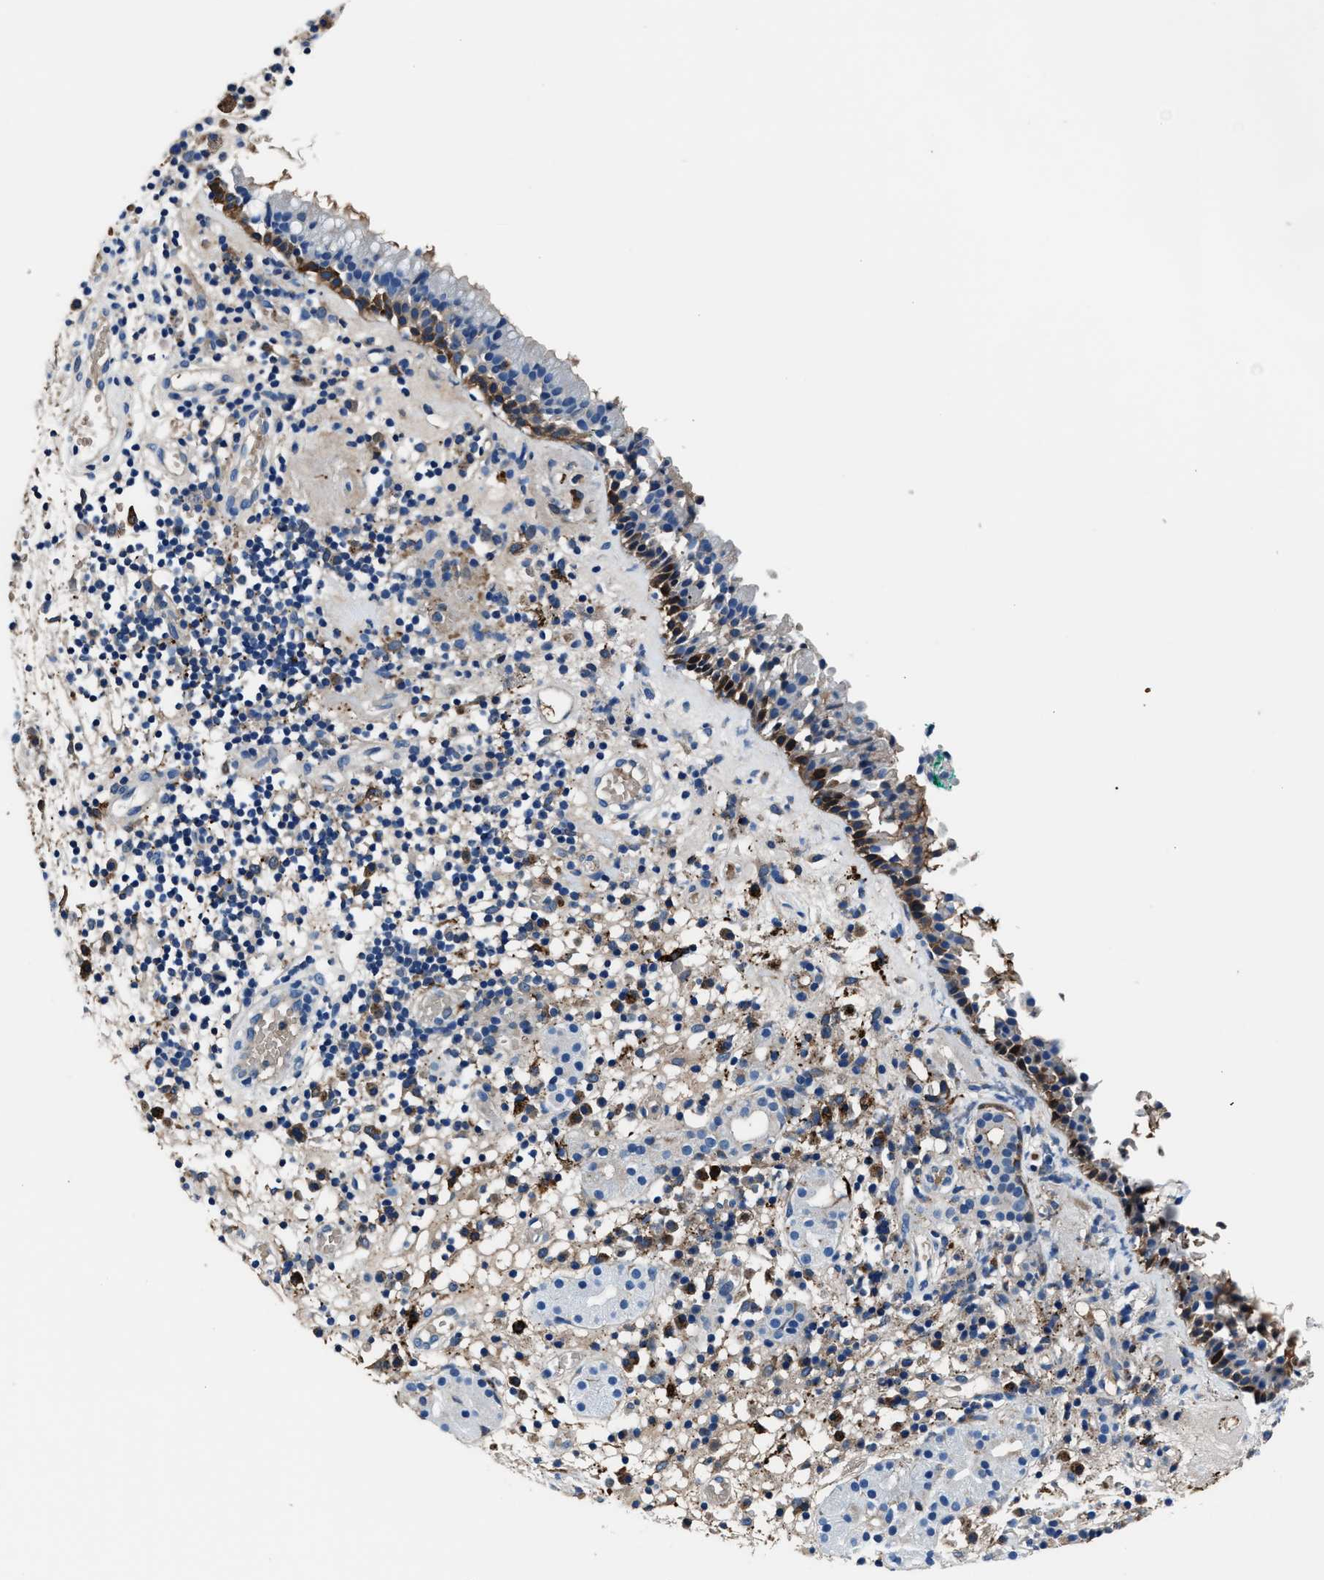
{"staining": {"intensity": "strong", "quantity": "<25%", "location": "cytoplasmic/membranous,nuclear"}, "tissue": "nasopharynx", "cell_type": "Respiratory epithelial cells", "image_type": "normal", "snomed": [{"axis": "morphology", "description": "Normal tissue, NOS"}, {"axis": "morphology", "description": "Basal cell carcinoma"}, {"axis": "topography", "description": "Cartilage tissue"}, {"axis": "topography", "description": "Nasopharynx"}, {"axis": "topography", "description": "Oral tissue"}], "caption": "A high-resolution micrograph shows immunohistochemistry staining of unremarkable nasopharynx, which shows strong cytoplasmic/membranous,nuclear staining in about <25% of respiratory epithelial cells.", "gene": "FTL", "patient": {"sex": "female", "age": 77}}